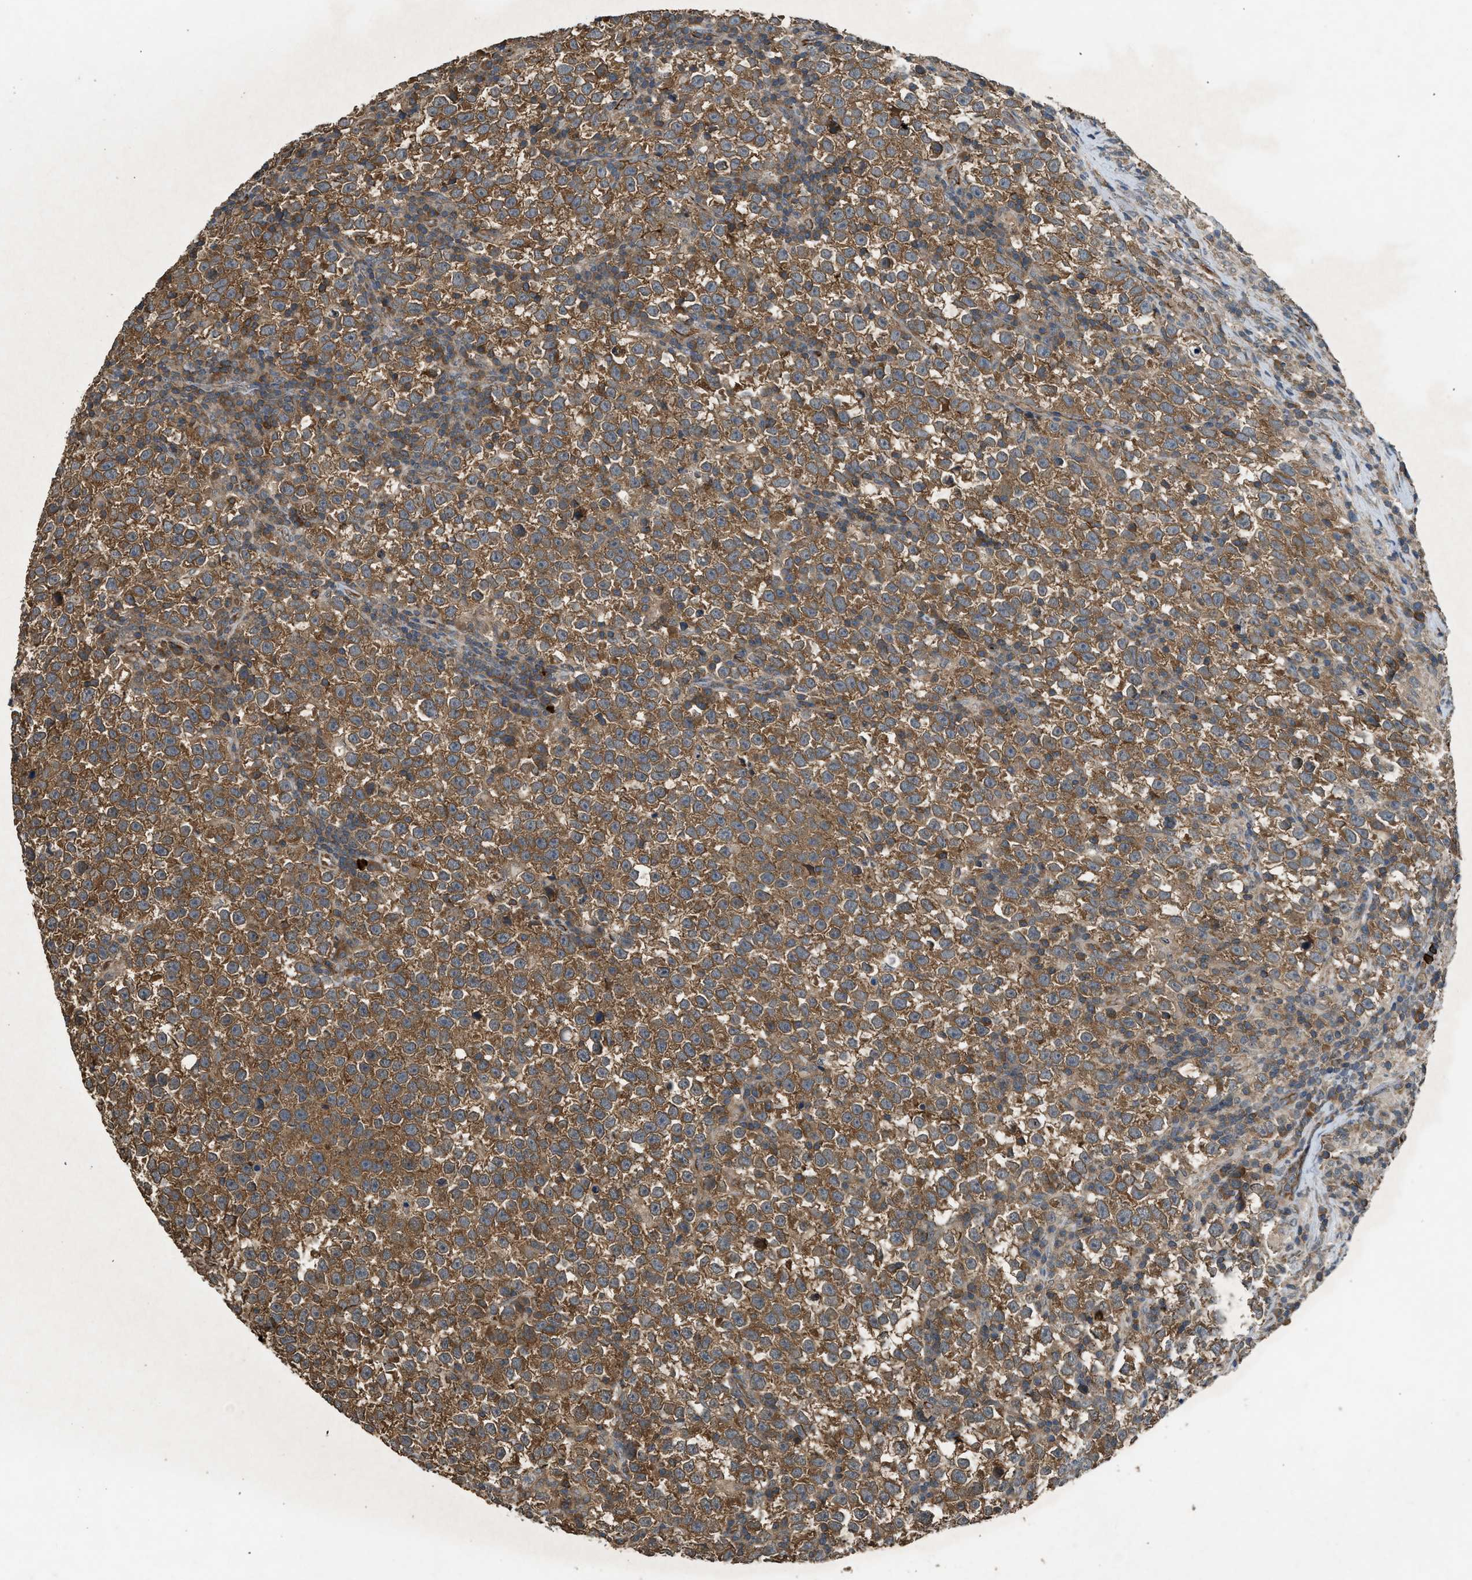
{"staining": {"intensity": "moderate", "quantity": ">75%", "location": "cytoplasmic/membranous"}, "tissue": "testis cancer", "cell_type": "Tumor cells", "image_type": "cancer", "snomed": [{"axis": "morphology", "description": "Seminoma, NOS"}, {"axis": "topography", "description": "Testis"}], "caption": "Approximately >75% of tumor cells in testis cancer reveal moderate cytoplasmic/membranous protein staining as visualized by brown immunohistochemical staining.", "gene": "HIP1R", "patient": {"sex": "male", "age": 43}}